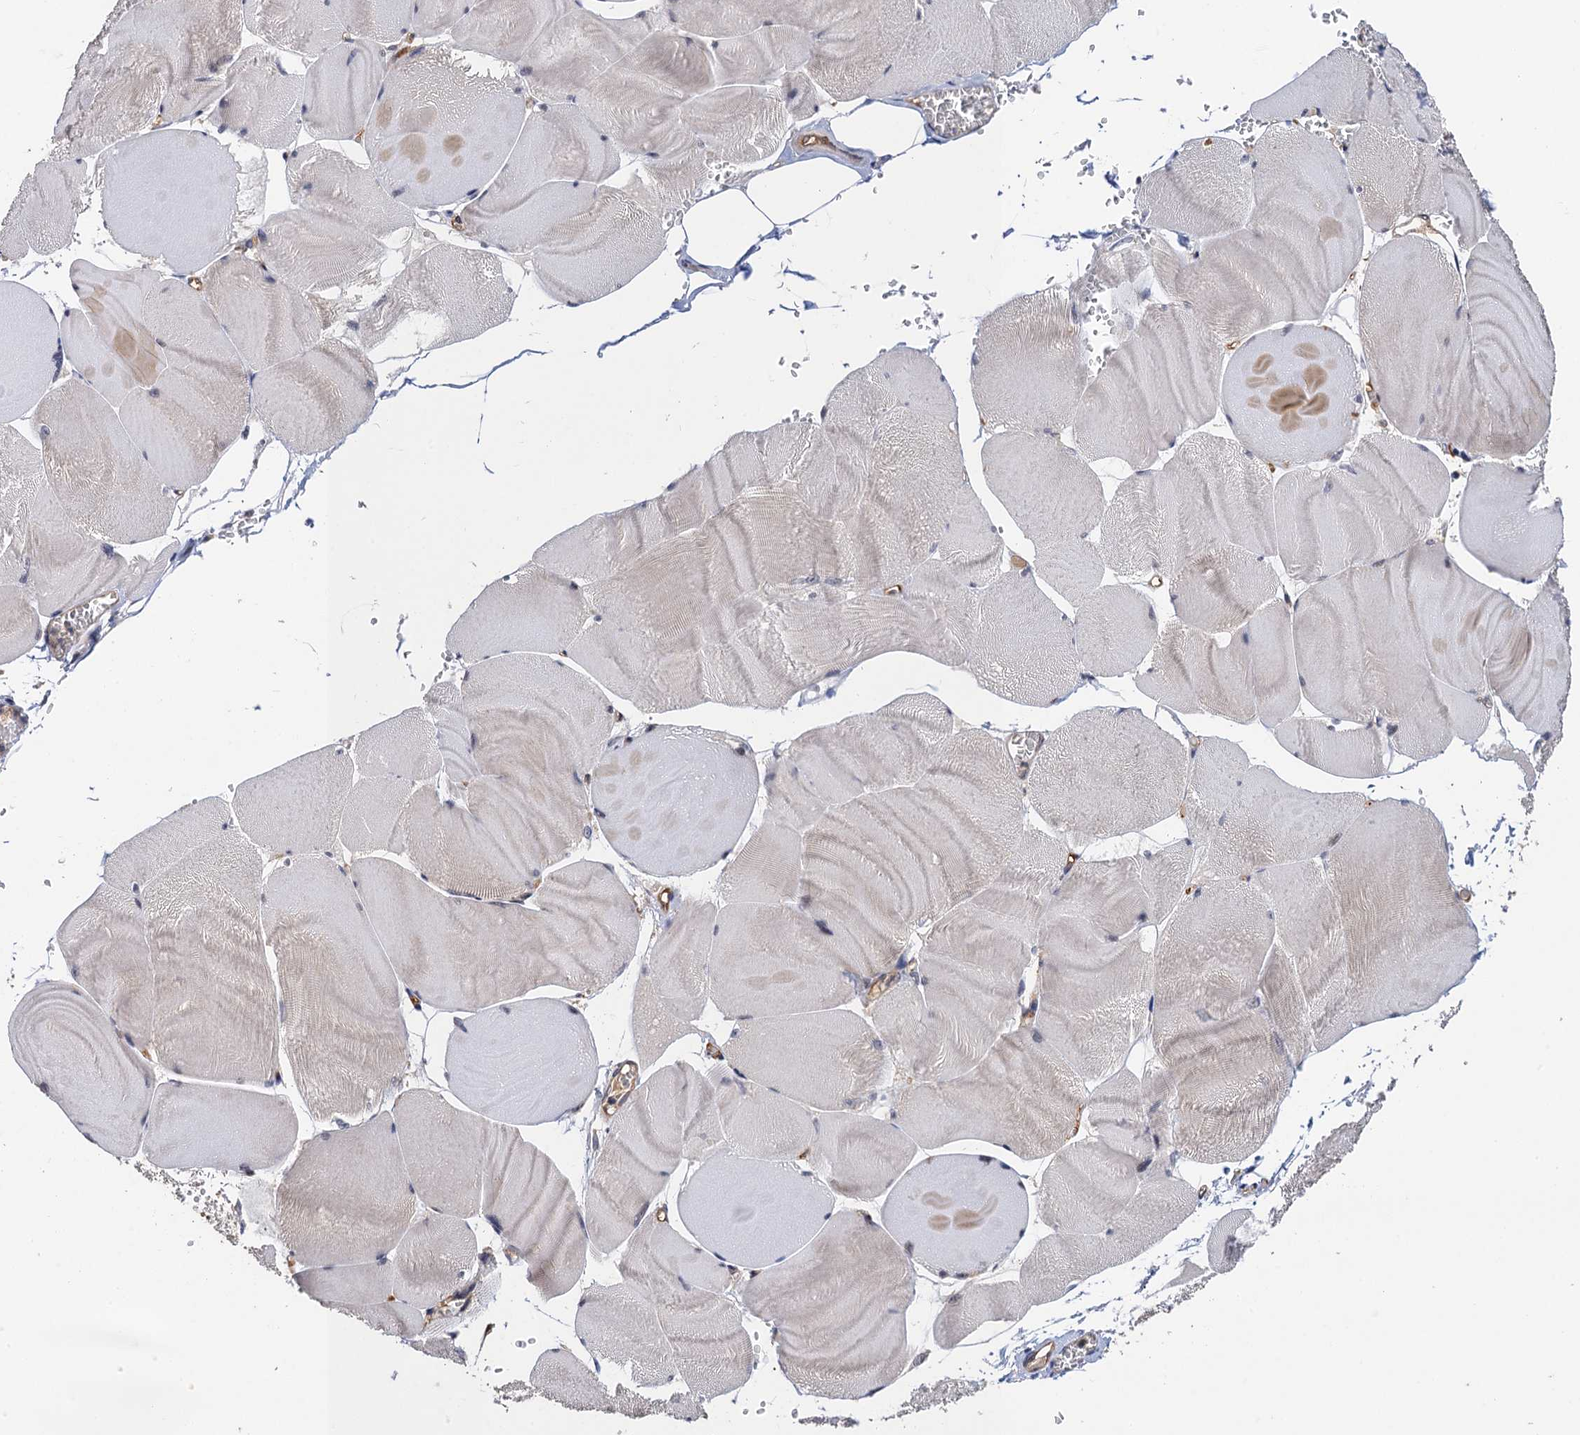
{"staining": {"intensity": "weak", "quantity": "<25%", "location": "cytoplasmic/membranous"}, "tissue": "skeletal muscle", "cell_type": "Myocytes", "image_type": "normal", "snomed": [{"axis": "morphology", "description": "Normal tissue, NOS"}, {"axis": "morphology", "description": "Basal cell carcinoma"}, {"axis": "topography", "description": "Skeletal muscle"}], "caption": "IHC histopathology image of benign skeletal muscle stained for a protein (brown), which reveals no expression in myocytes. (Brightfield microscopy of DAB immunohistochemistry at high magnification).", "gene": "NEK8", "patient": {"sex": "female", "age": 64}}